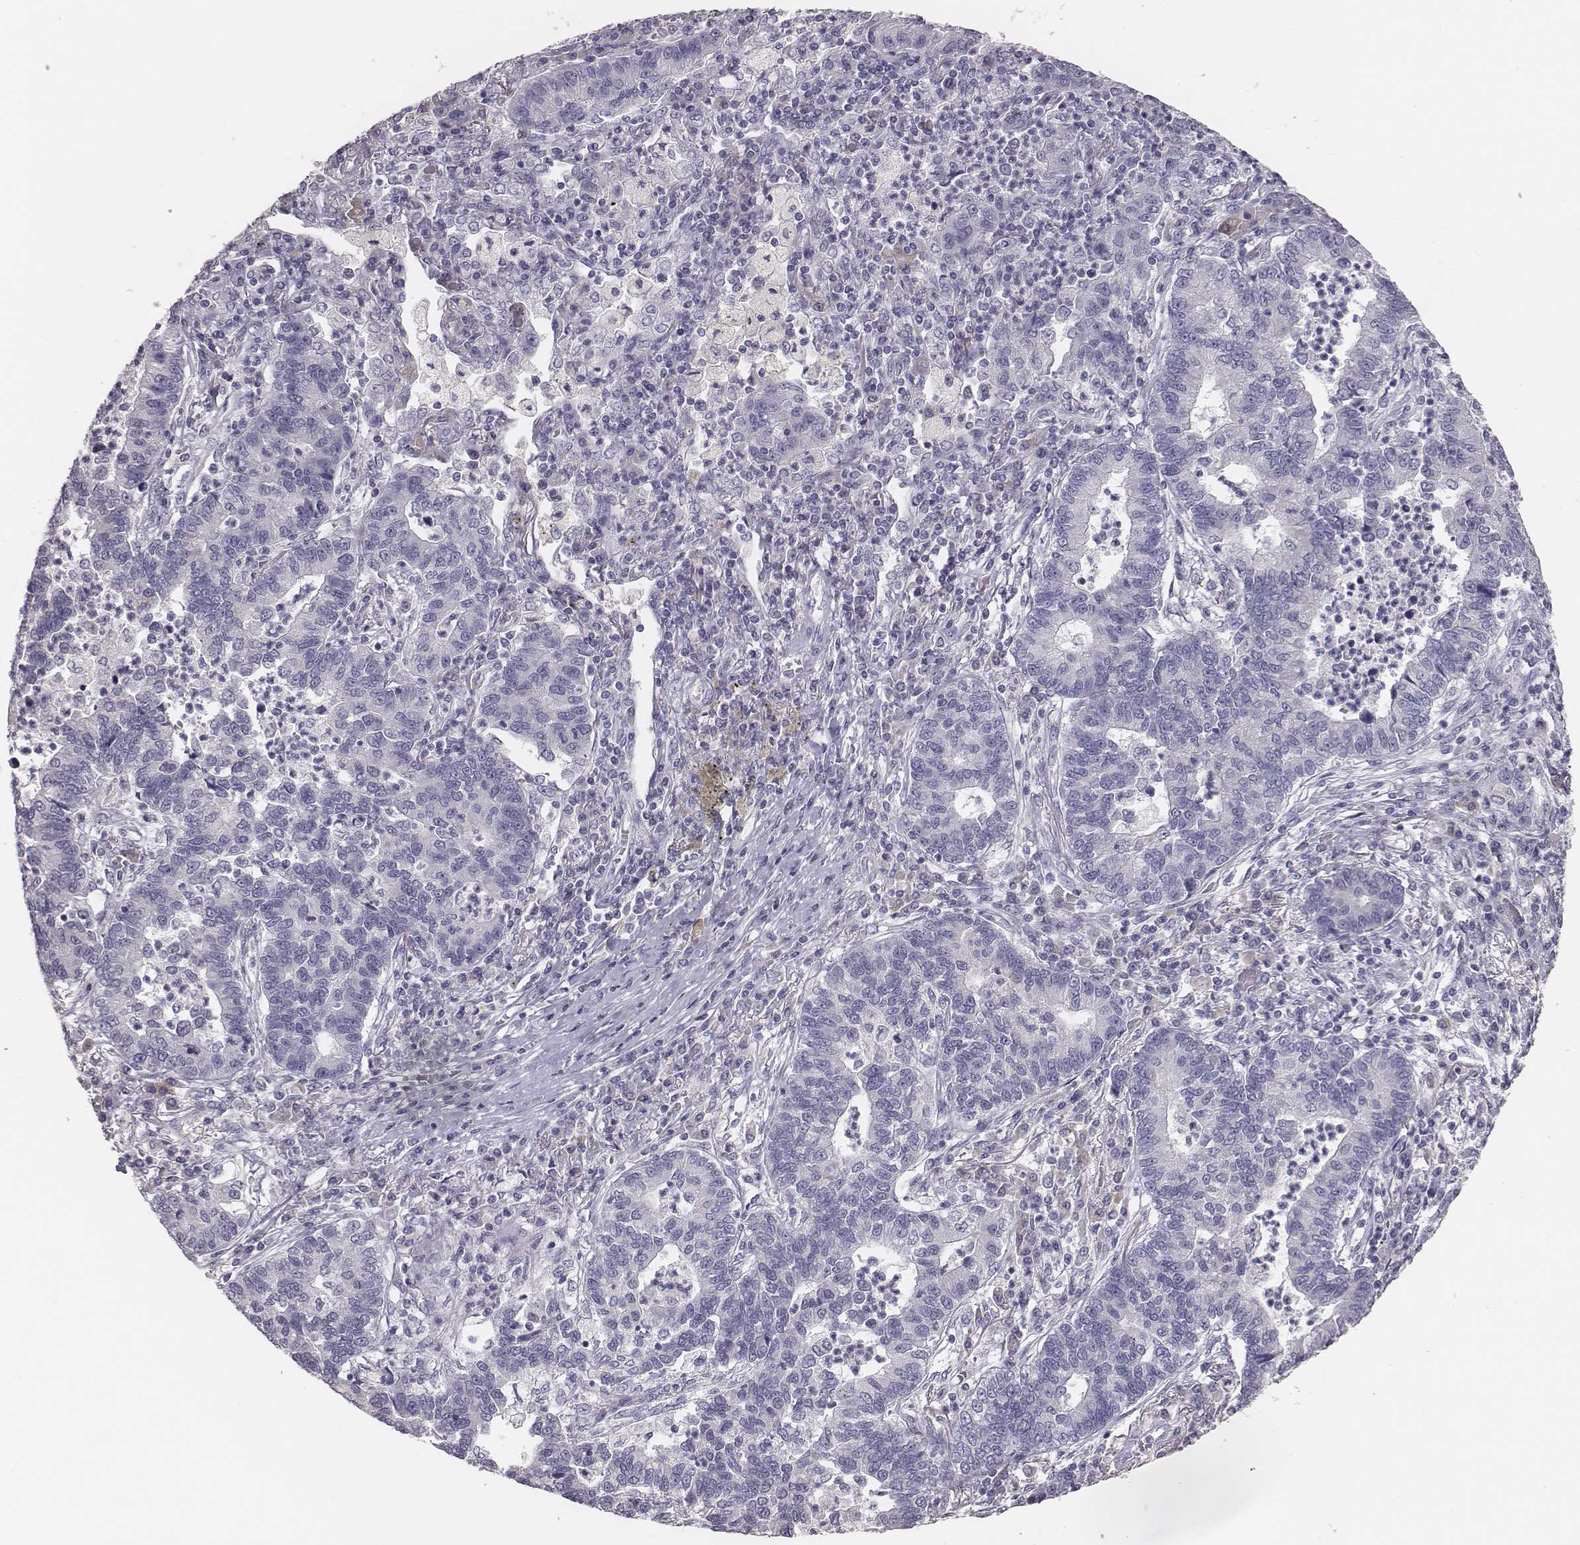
{"staining": {"intensity": "negative", "quantity": "none", "location": "none"}, "tissue": "lung cancer", "cell_type": "Tumor cells", "image_type": "cancer", "snomed": [{"axis": "morphology", "description": "Adenocarcinoma, NOS"}, {"axis": "topography", "description": "Lung"}], "caption": "High magnification brightfield microscopy of lung adenocarcinoma stained with DAB (brown) and counterstained with hematoxylin (blue): tumor cells show no significant expression.", "gene": "MYH6", "patient": {"sex": "female", "age": 57}}